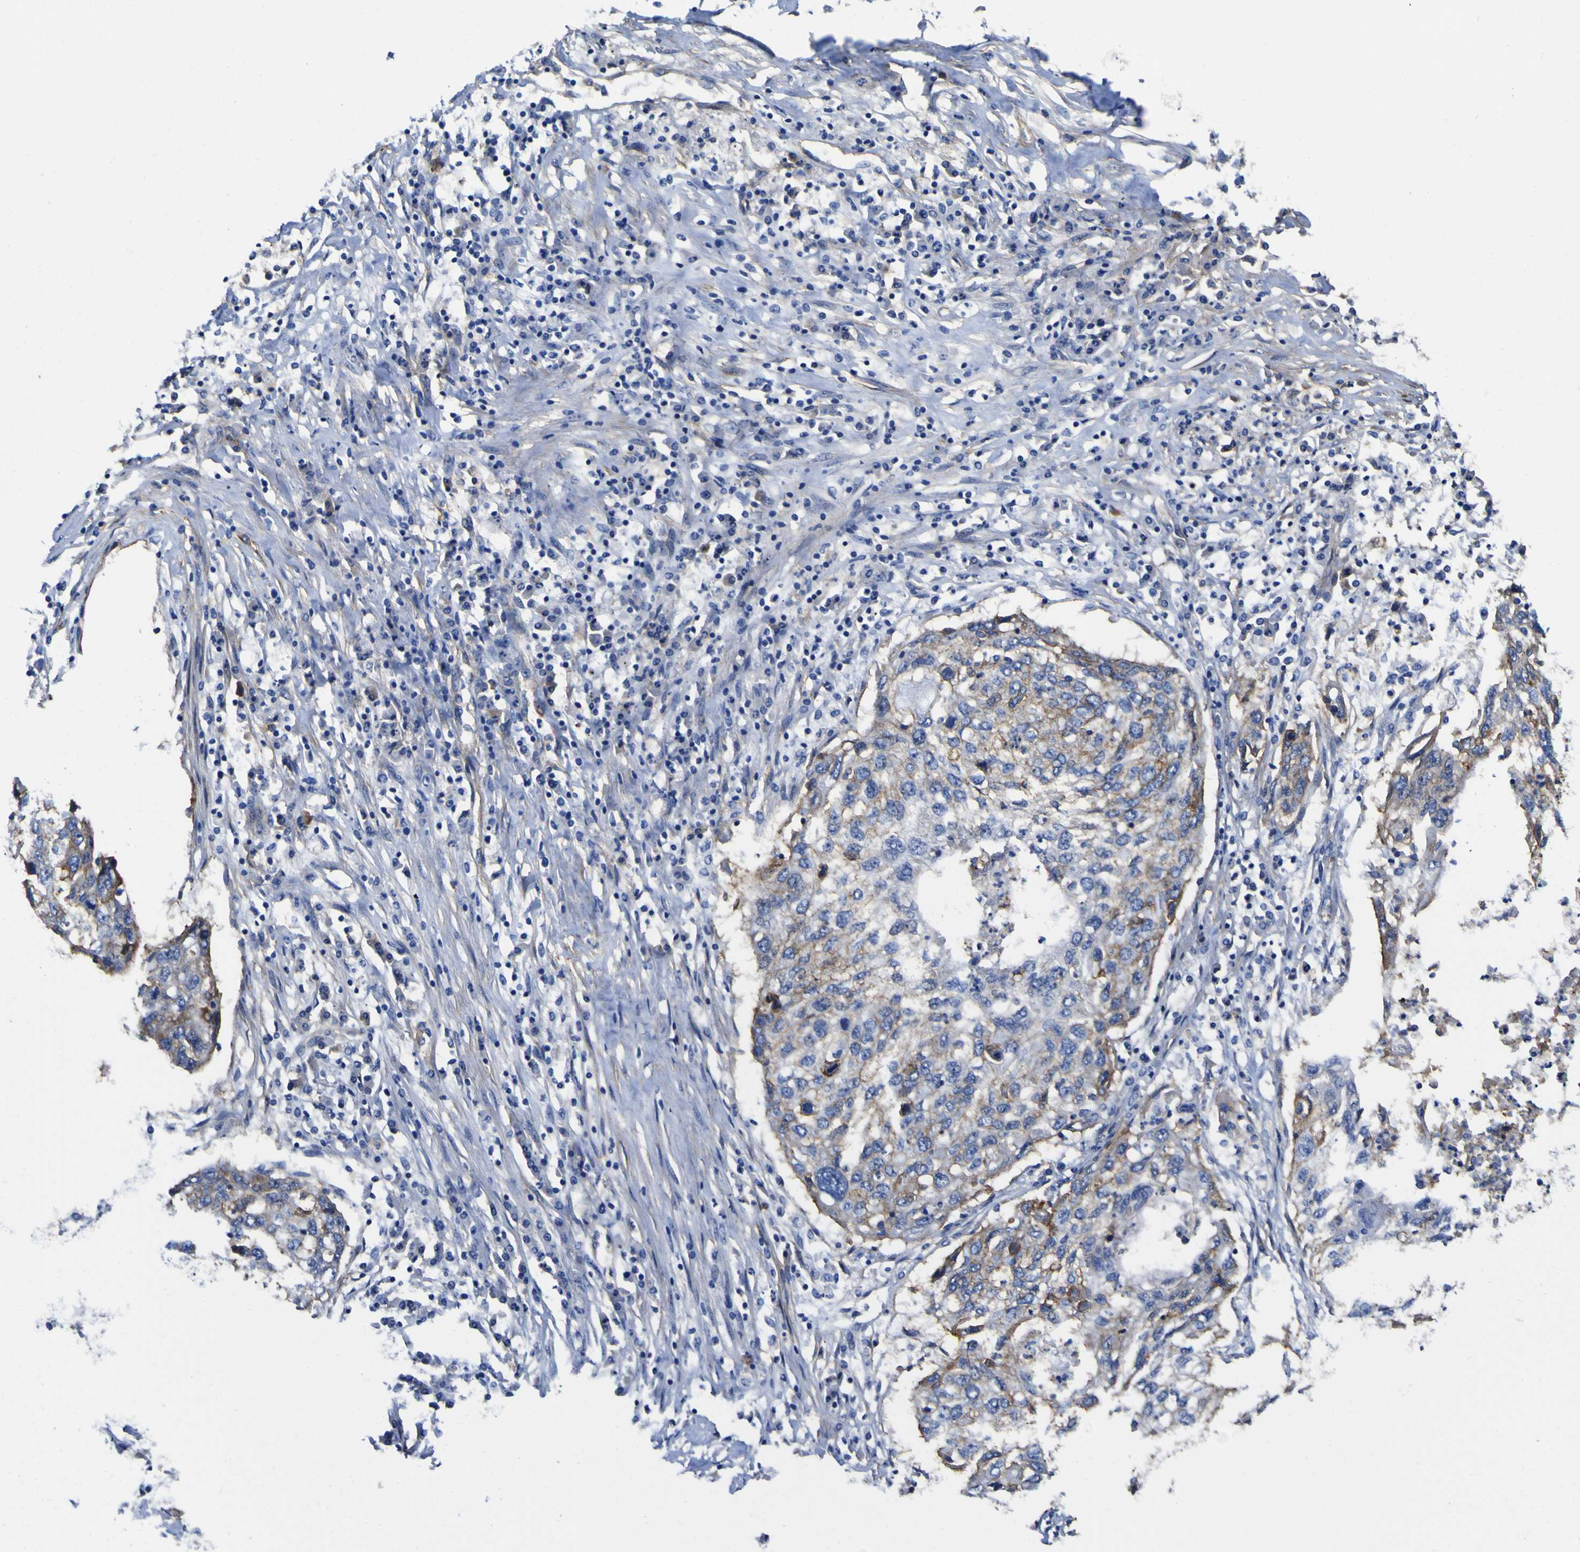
{"staining": {"intensity": "moderate", "quantity": "25%-75%", "location": "cytoplasmic/membranous"}, "tissue": "lung cancer", "cell_type": "Tumor cells", "image_type": "cancer", "snomed": [{"axis": "morphology", "description": "Squamous cell carcinoma, NOS"}, {"axis": "topography", "description": "Lung"}], "caption": "Human lung cancer stained with a protein marker demonstrates moderate staining in tumor cells.", "gene": "CD151", "patient": {"sex": "female", "age": 63}}